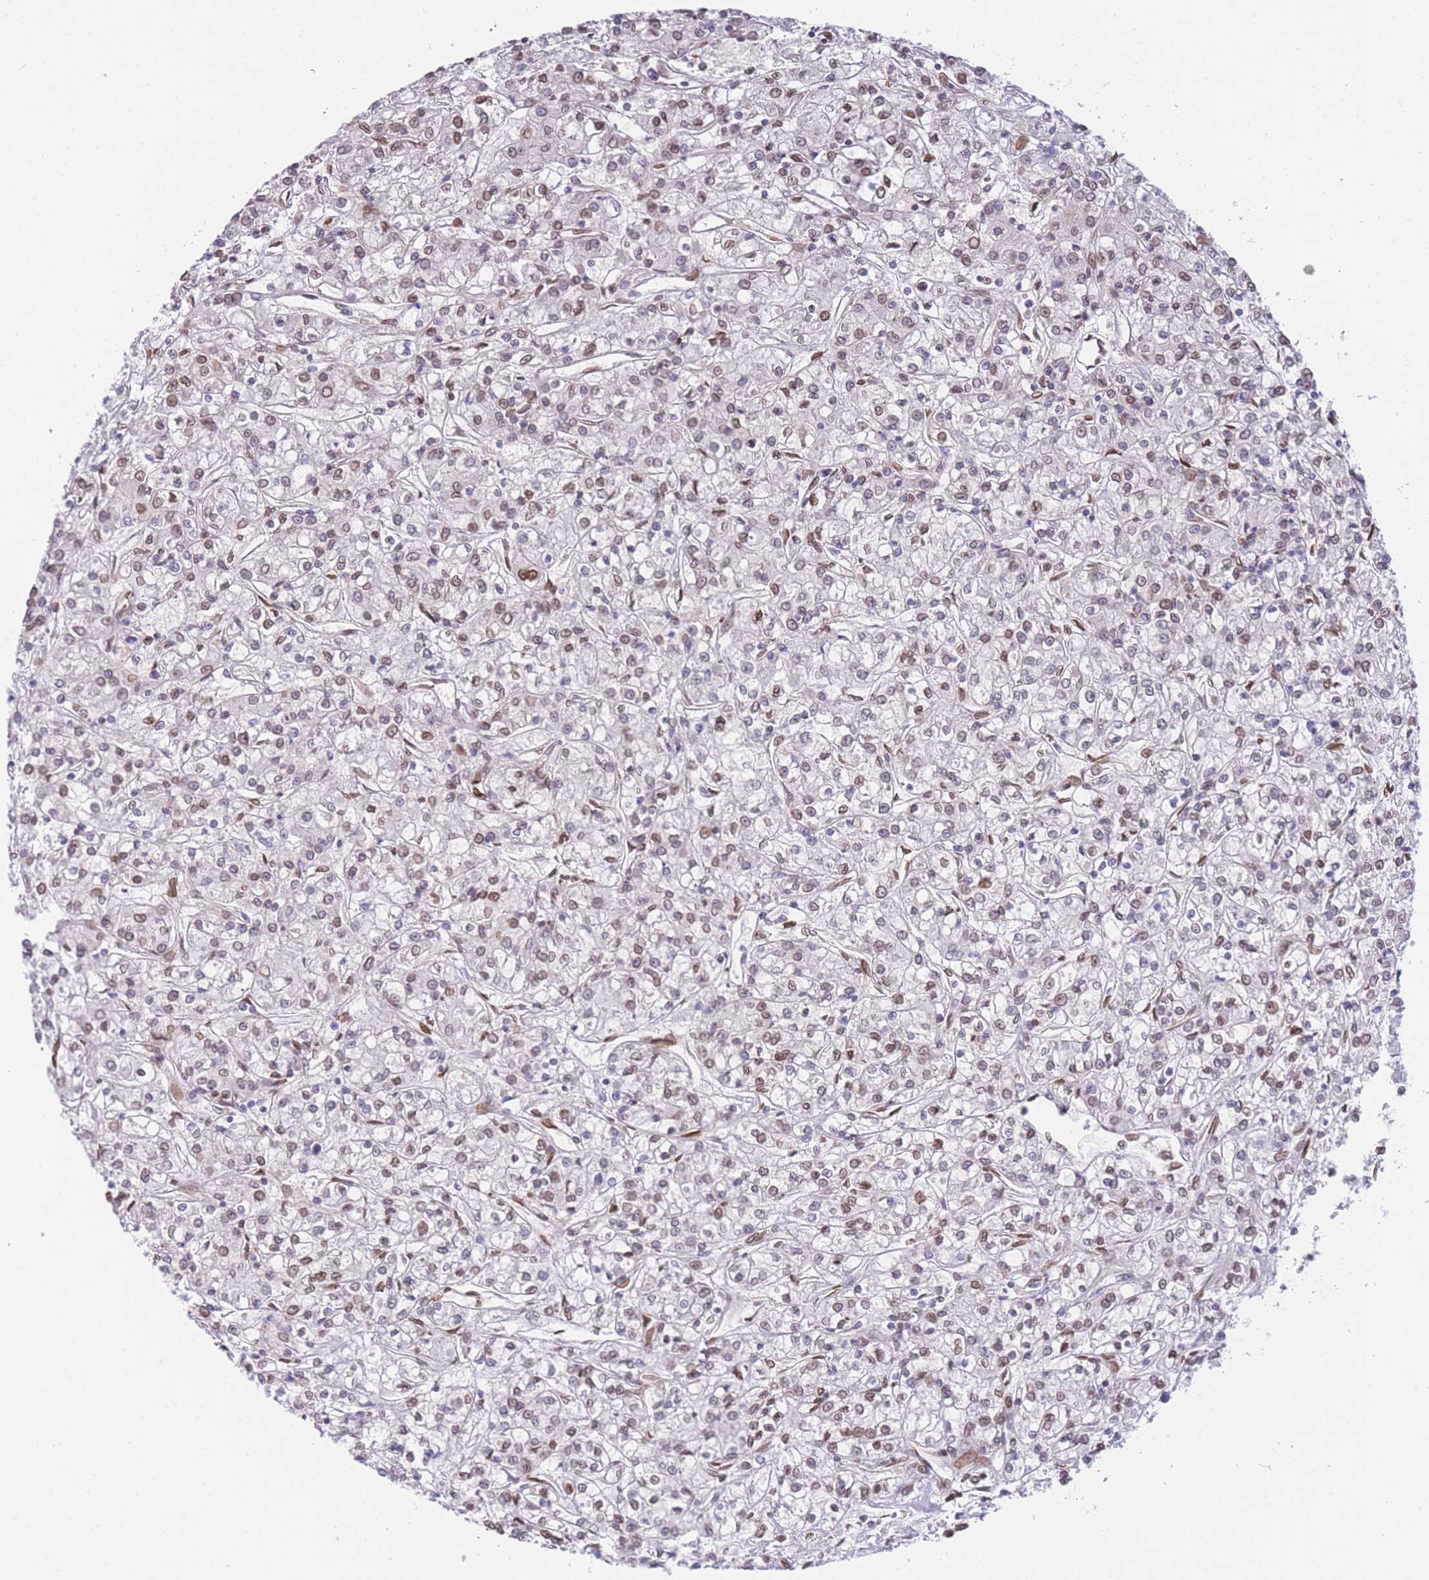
{"staining": {"intensity": "moderate", "quantity": "25%-75%", "location": "nuclear"}, "tissue": "renal cancer", "cell_type": "Tumor cells", "image_type": "cancer", "snomed": [{"axis": "morphology", "description": "Adenocarcinoma, NOS"}, {"axis": "topography", "description": "Kidney"}], "caption": "Immunohistochemistry (DAB (3,3'-diaminobenzidine)) staining of human renal cancer displays moderate nuclear protein staining in about 25%-75% of tumor cells. Nuclei are stained in blue.", "gene": "OR10AD1", "patient": {"sex": "female", "age": 59}}